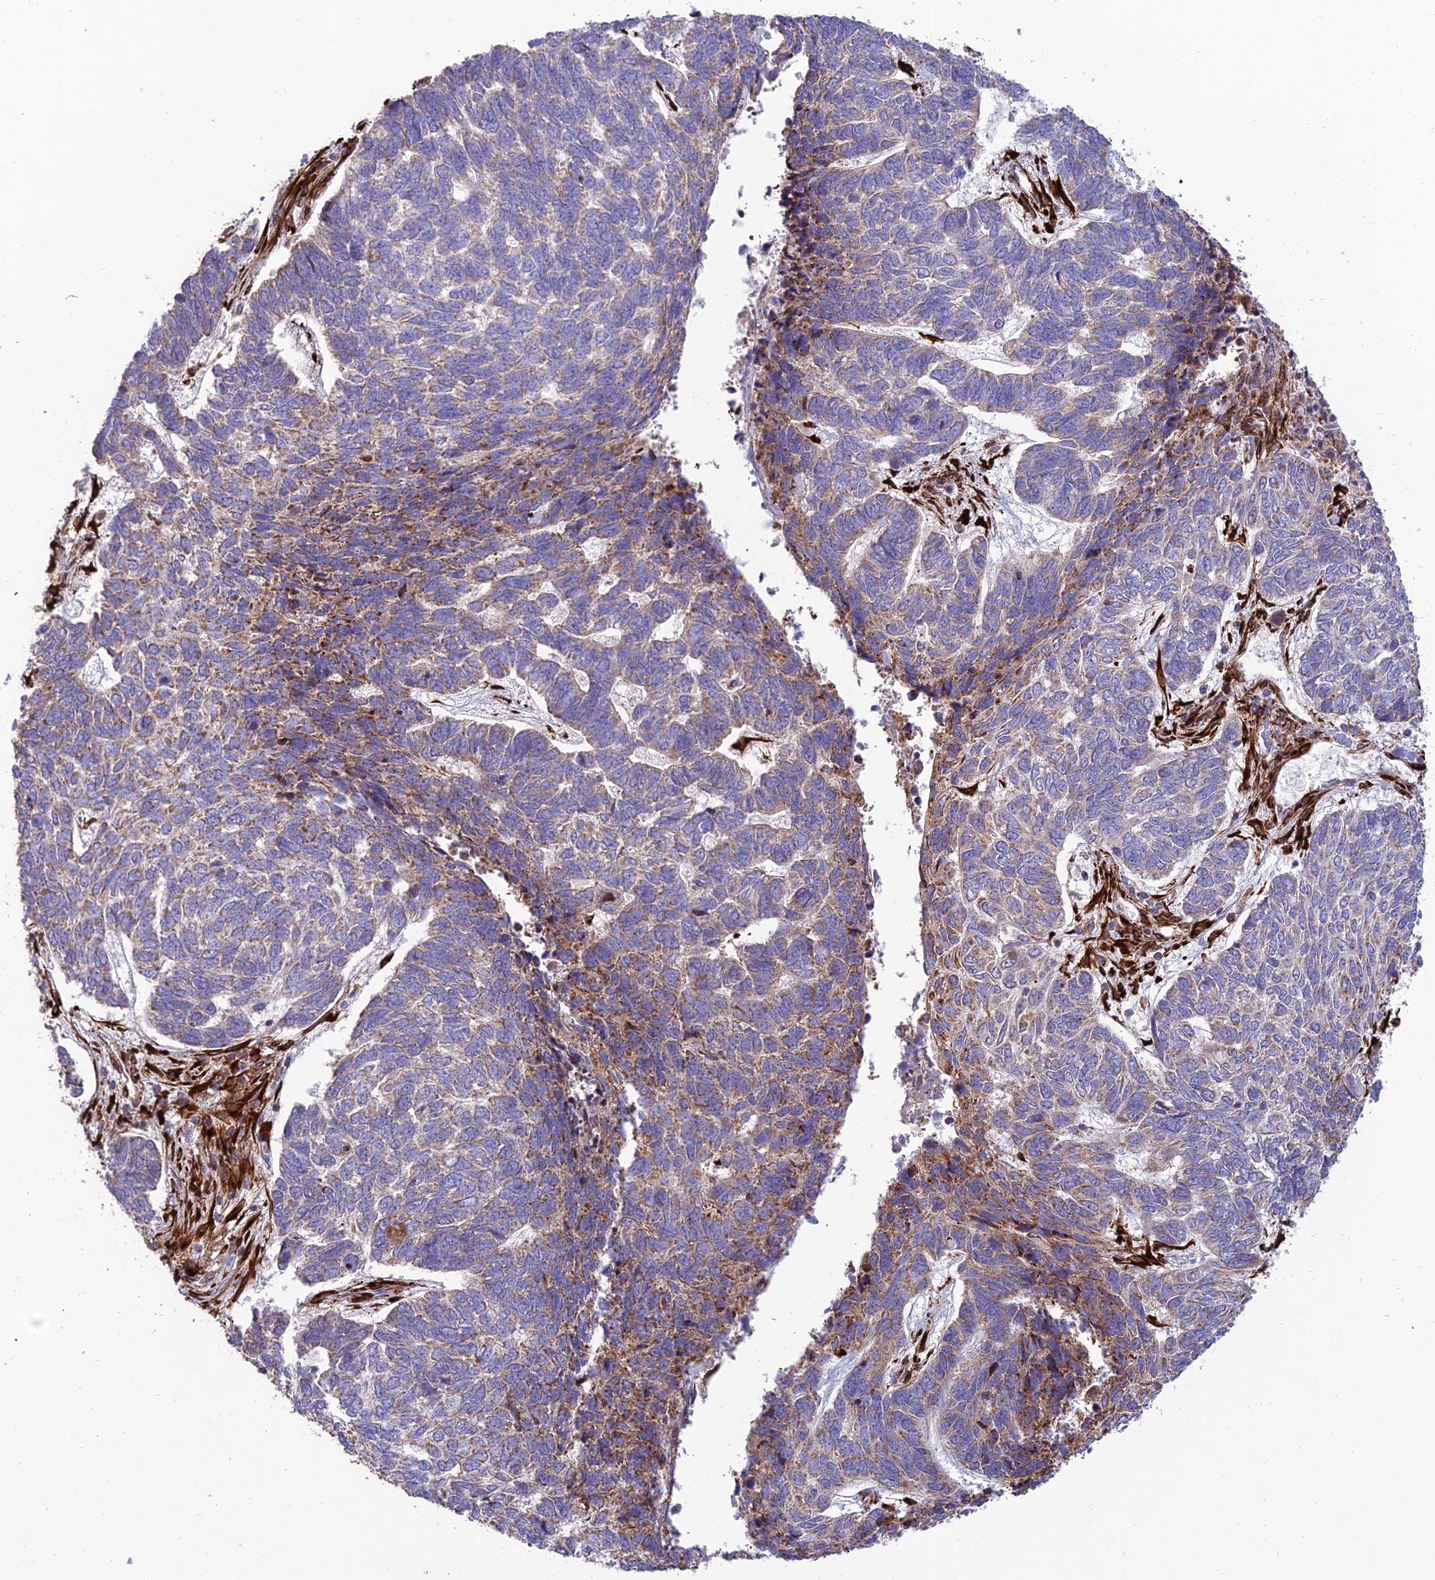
{"staining": {"intensity": "moderate", "quantity": "<25%", "location": "cytoplasmic/membranous"}, "tissue": "skin cancer", "cell_type": "Tumor cells", "image_type": "cancer", "snomed": [{"axis": "morphology", "description": "Basal cell carcinoma"}, {"axis": "topography", "description": "Skin"}], "caption": "Immunohistochemistry (IHC) image of skin basal cell carcinoma stained for a protein (brown), which displays low levels of moderate cytoplasmic/membranous expression in about <25% of tumor cells.", "gene": "RCN3", "patient": {"sex": "female", "age": 65}}